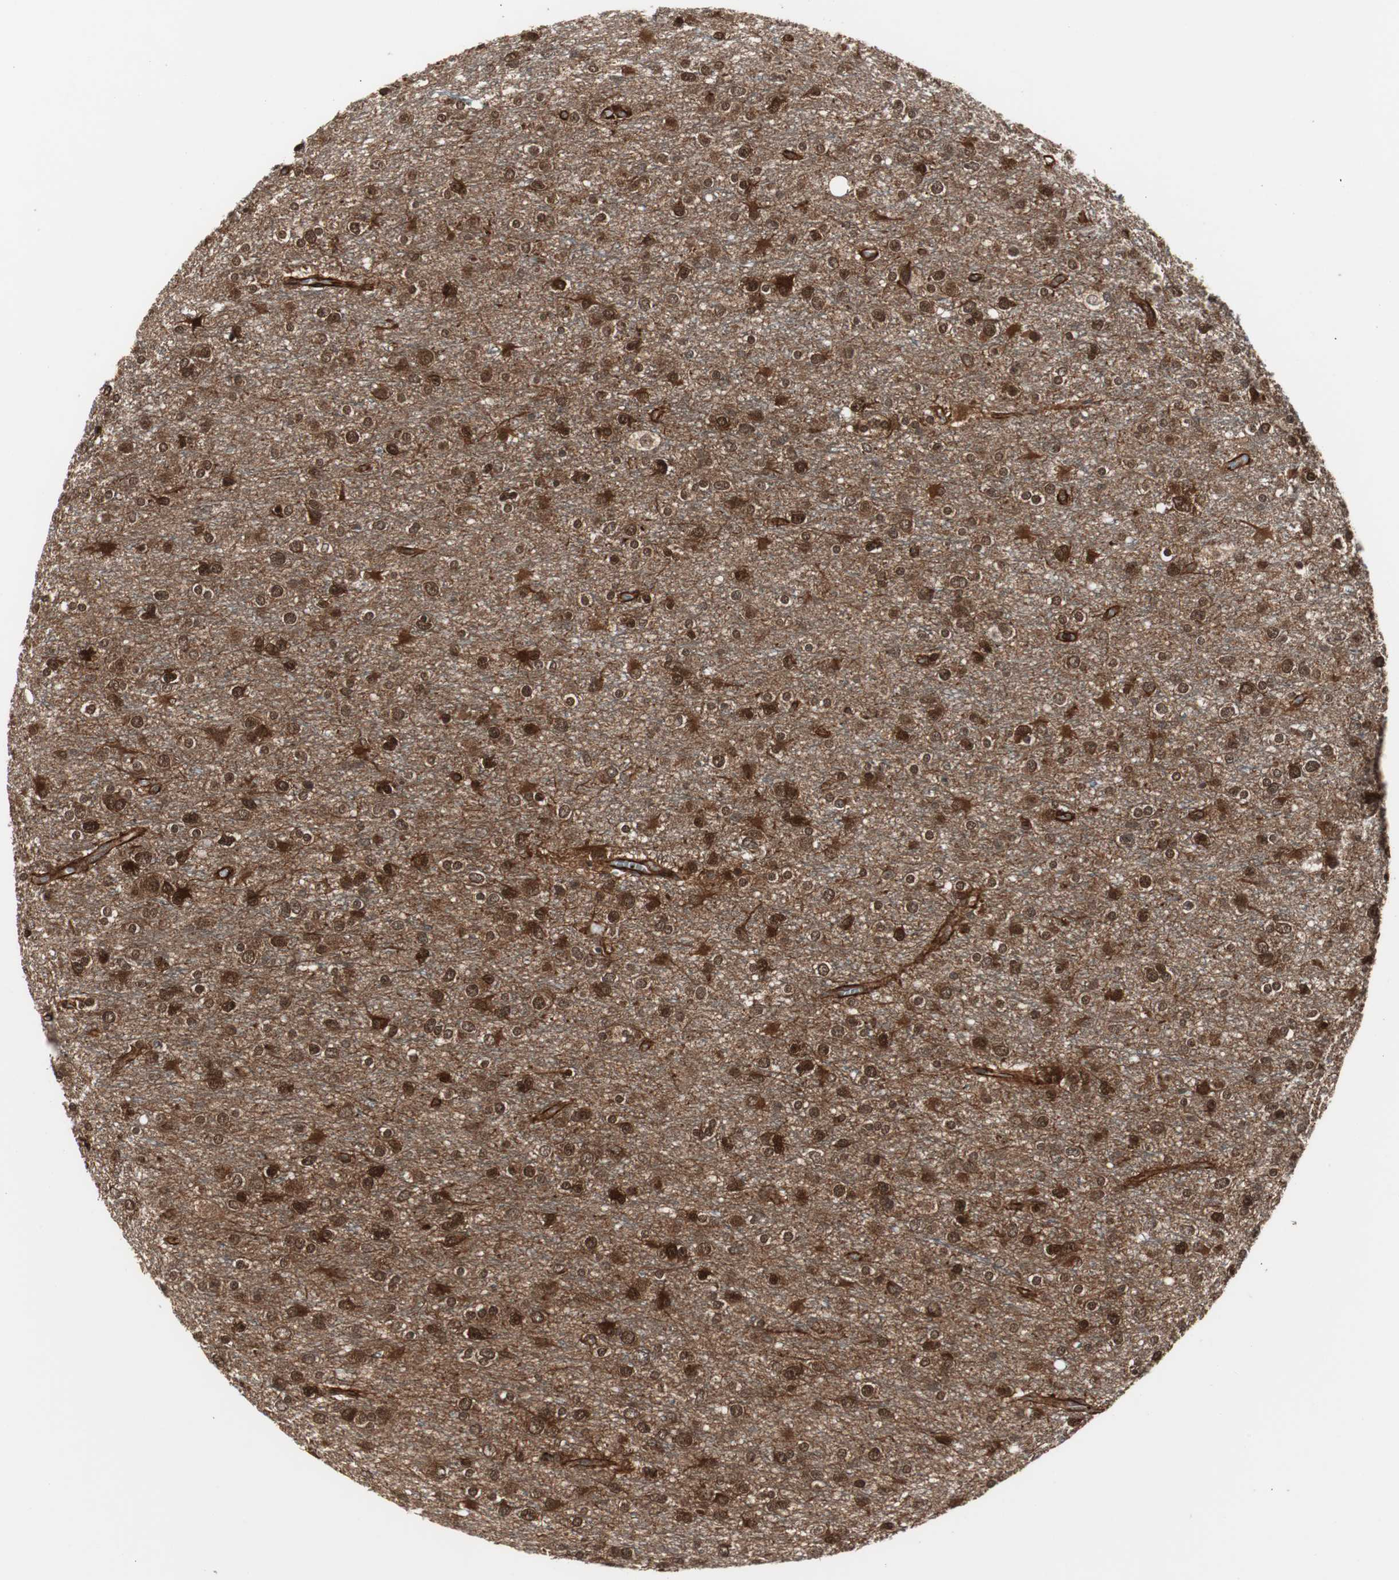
{"staining": {"intensity": "strong", "quantity": ">75%", "location": "cytoplasmic/membranous,nuclear"}, "tissue": "glioma", "cell_type": "Tumor cells", "image_type": "cancer", "snomed": [{"axis": "morphology", "description": "Glioma, malignant, Low grade"}, {"axis": "topography", "description": "Brain"}], "caption": "Protein expression analysis of human malignant low-grade glioma reveals strong cytoplasmic/membranous and nuclear expression in approximately >75% of tumor cells.", "gene": "PTPN11", "patient": {"sex": "male", "age": 42}}